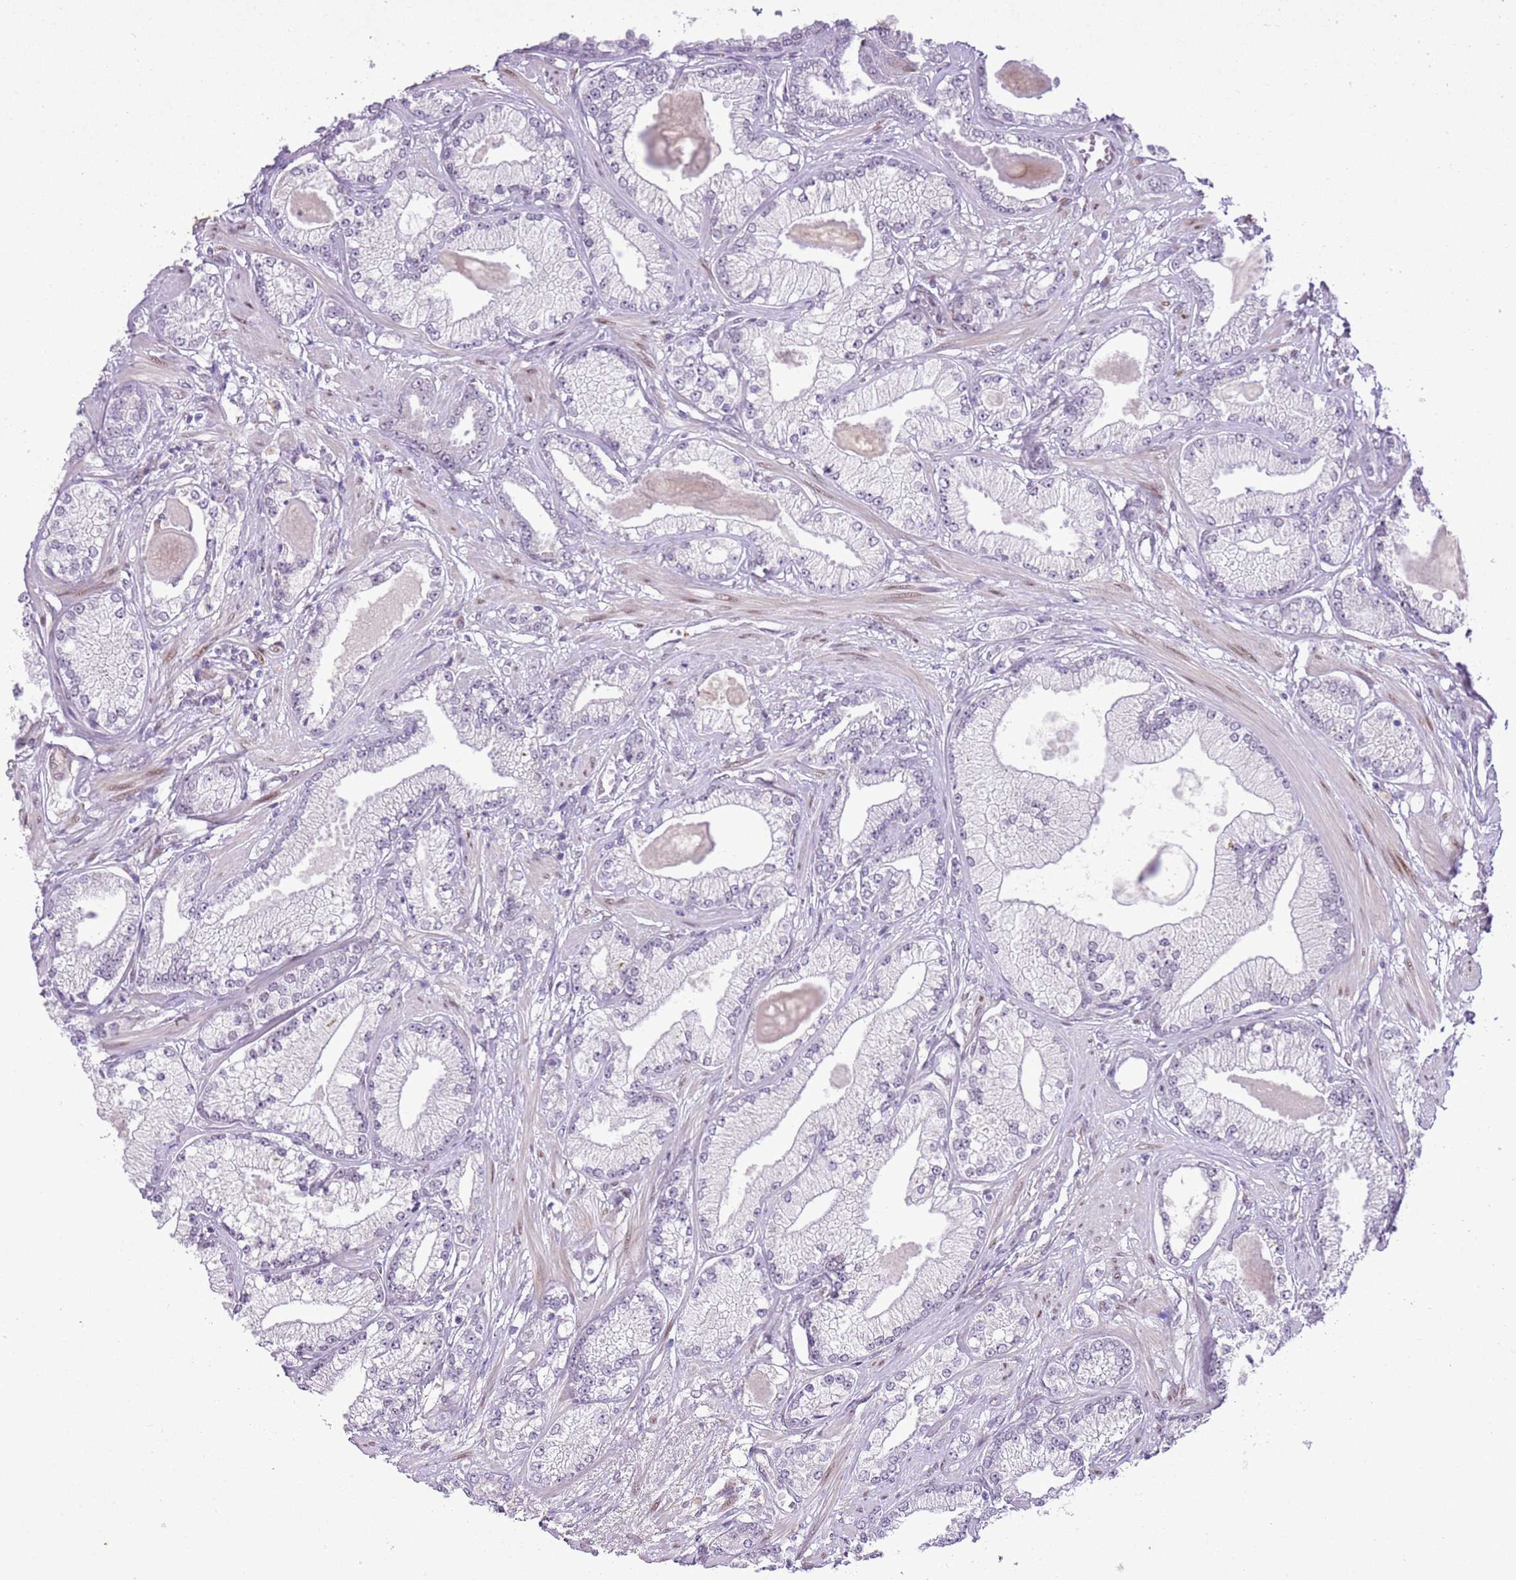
{"staining": {"intensity": "negative", "quantity": "none", "location": "none"}, "tissue": "prostate cancer", "cell_type": "Tumor cells", "image_type": "cancer", "snomed": [{"axis": "morphology", "description": "Adenocarcinoma, Low grade"}, {"axis": "topography", "description": "Prostate"}], "caption": "There is no significant staining in tumor cells of adenocarcinoma (low-grade) (prostate).", "gene": "NACC2", "patient": {"sex": "male", "age": 64}}